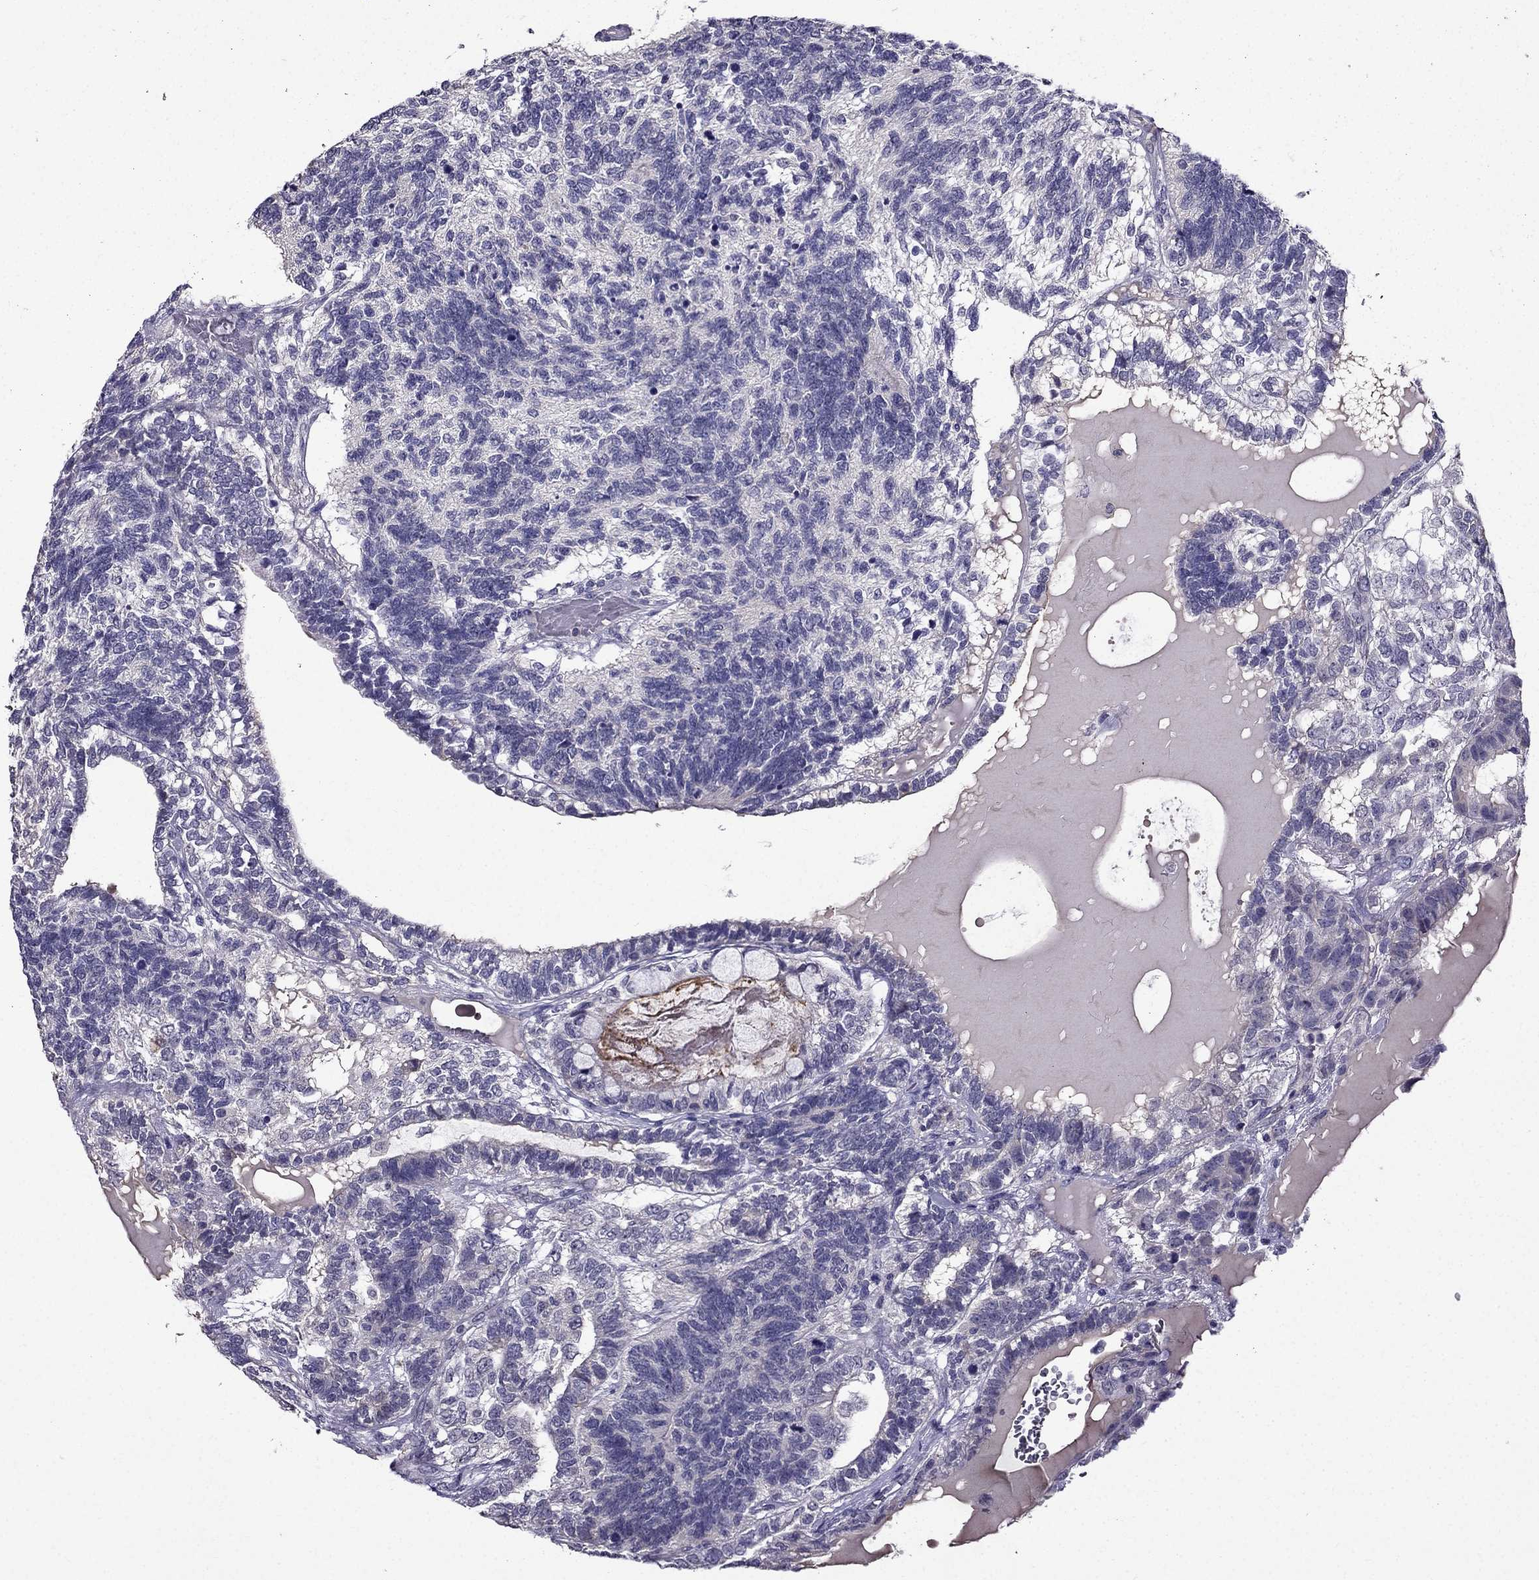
{"staining": {"intensity": "negative", "quantity": "none", "location": "none"}, "tissue": "testis cancer", "cell_type": "Tumor cells", "image_type": "cancer", "snomed": [{"axis": "morphology", "description": "Seminoma, NOS"}, {"axis": "morphology", "description": "Carcinoma, Embryonal, NOS"}, {"axis": "topography", "description": "Testis"}], "caption": "The immunohistochemistry (IHC) photomicrograph has no significant positivity in tumor cells of testis cancer tissue.", "gene": "DUSP15", "patient": {"sex": "male", "age": 41}}